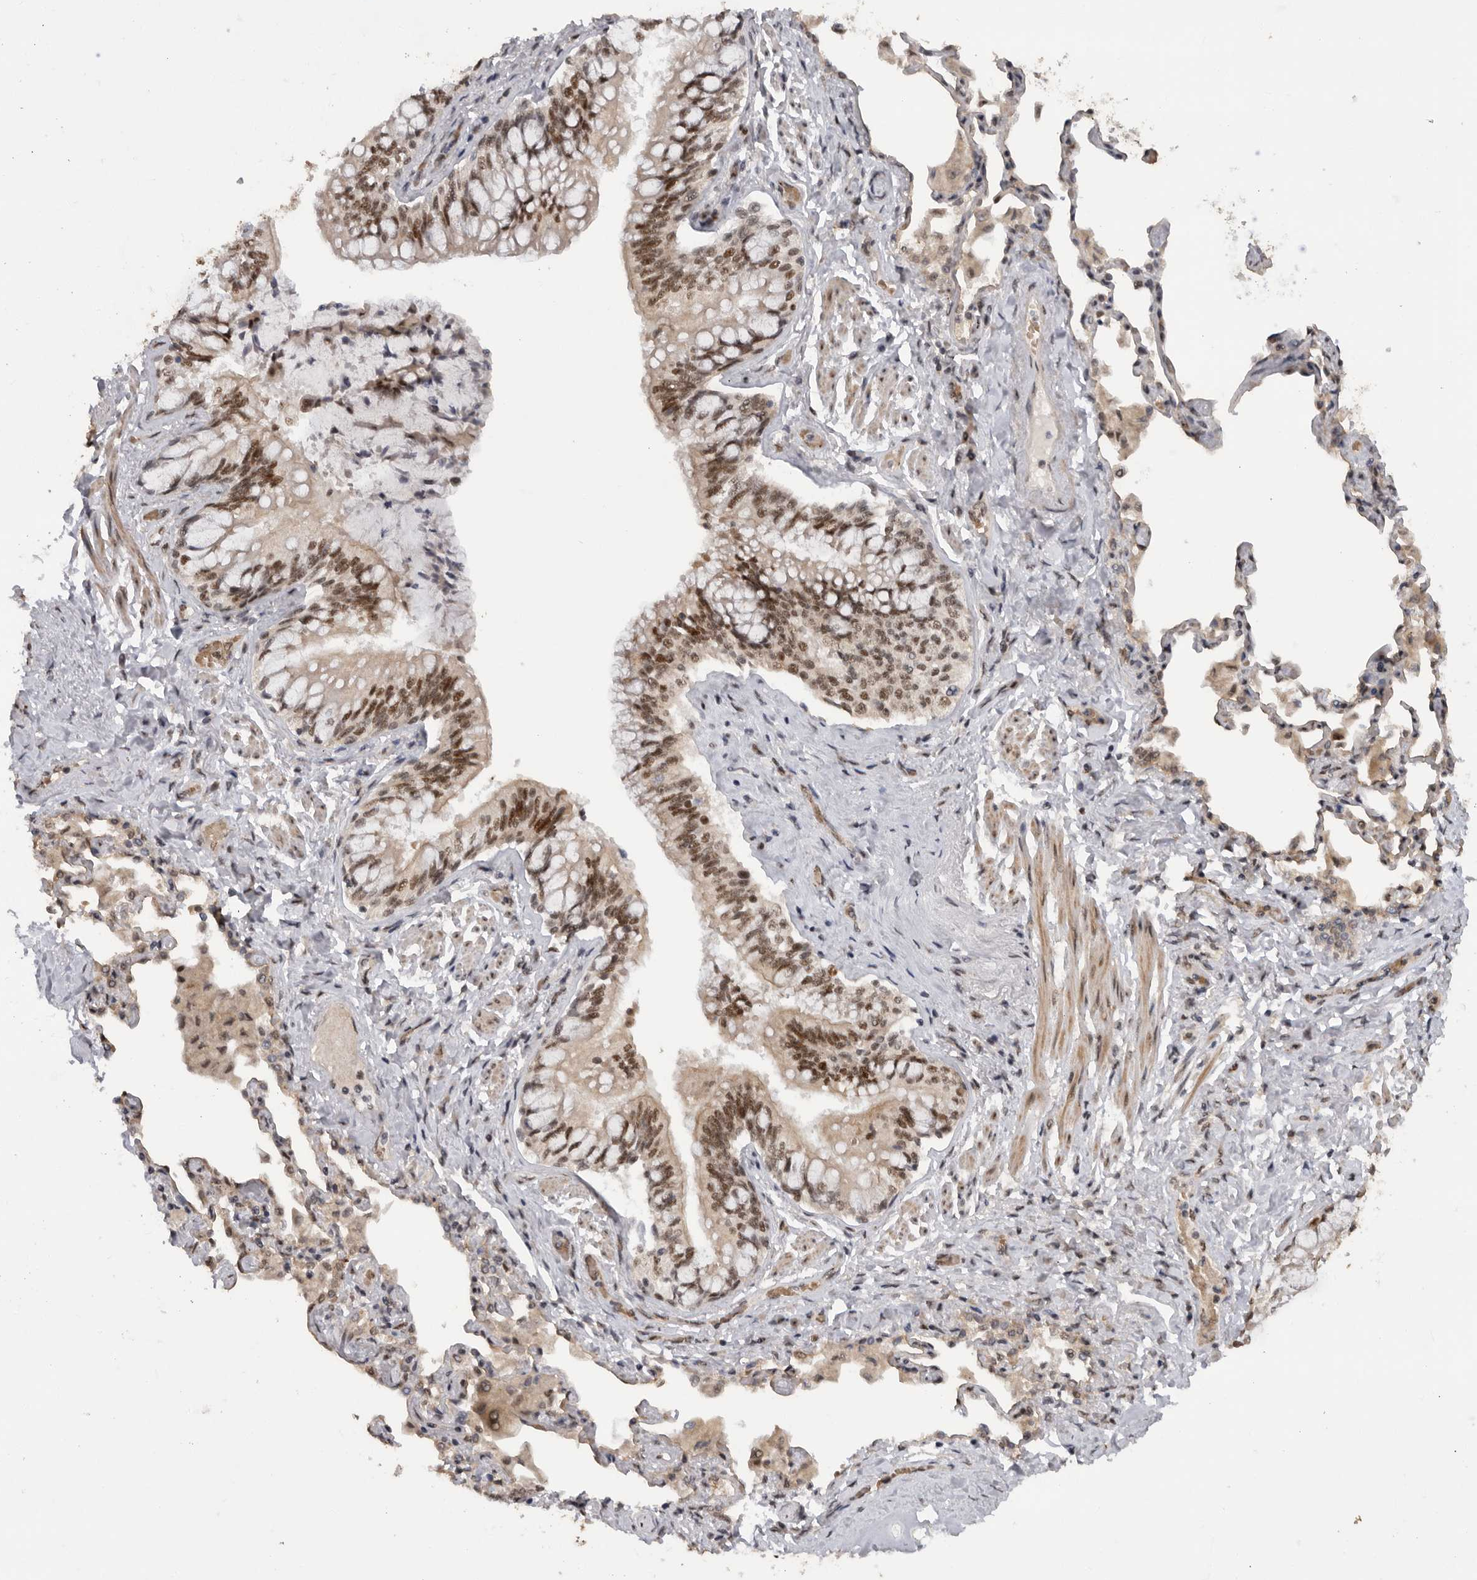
{"staining": {"intensity": "strong", "quantity": ">75%", "location": "nuclear"}, "tissue": "bronchus", "cell_type": "Respiratory epithelial cells", "image_type": "normal", "snomed": [{"axis": "morphology", "description": "Normal tissue, NOS"}, {"axis": "morphology", "description": "Inflammation, NOS"}, {"axis": "topography", "description": "Bronchus"}, {"axis": "topography", "description": "Lung"}], "caption": "Protein expression analysis of benign human bronchus reveals strong nuclear positivity in approximately >75% of respiratory epithelial cells.", "gene": "PPP1R10", "patient": {"sex": "female", "age": 46}}